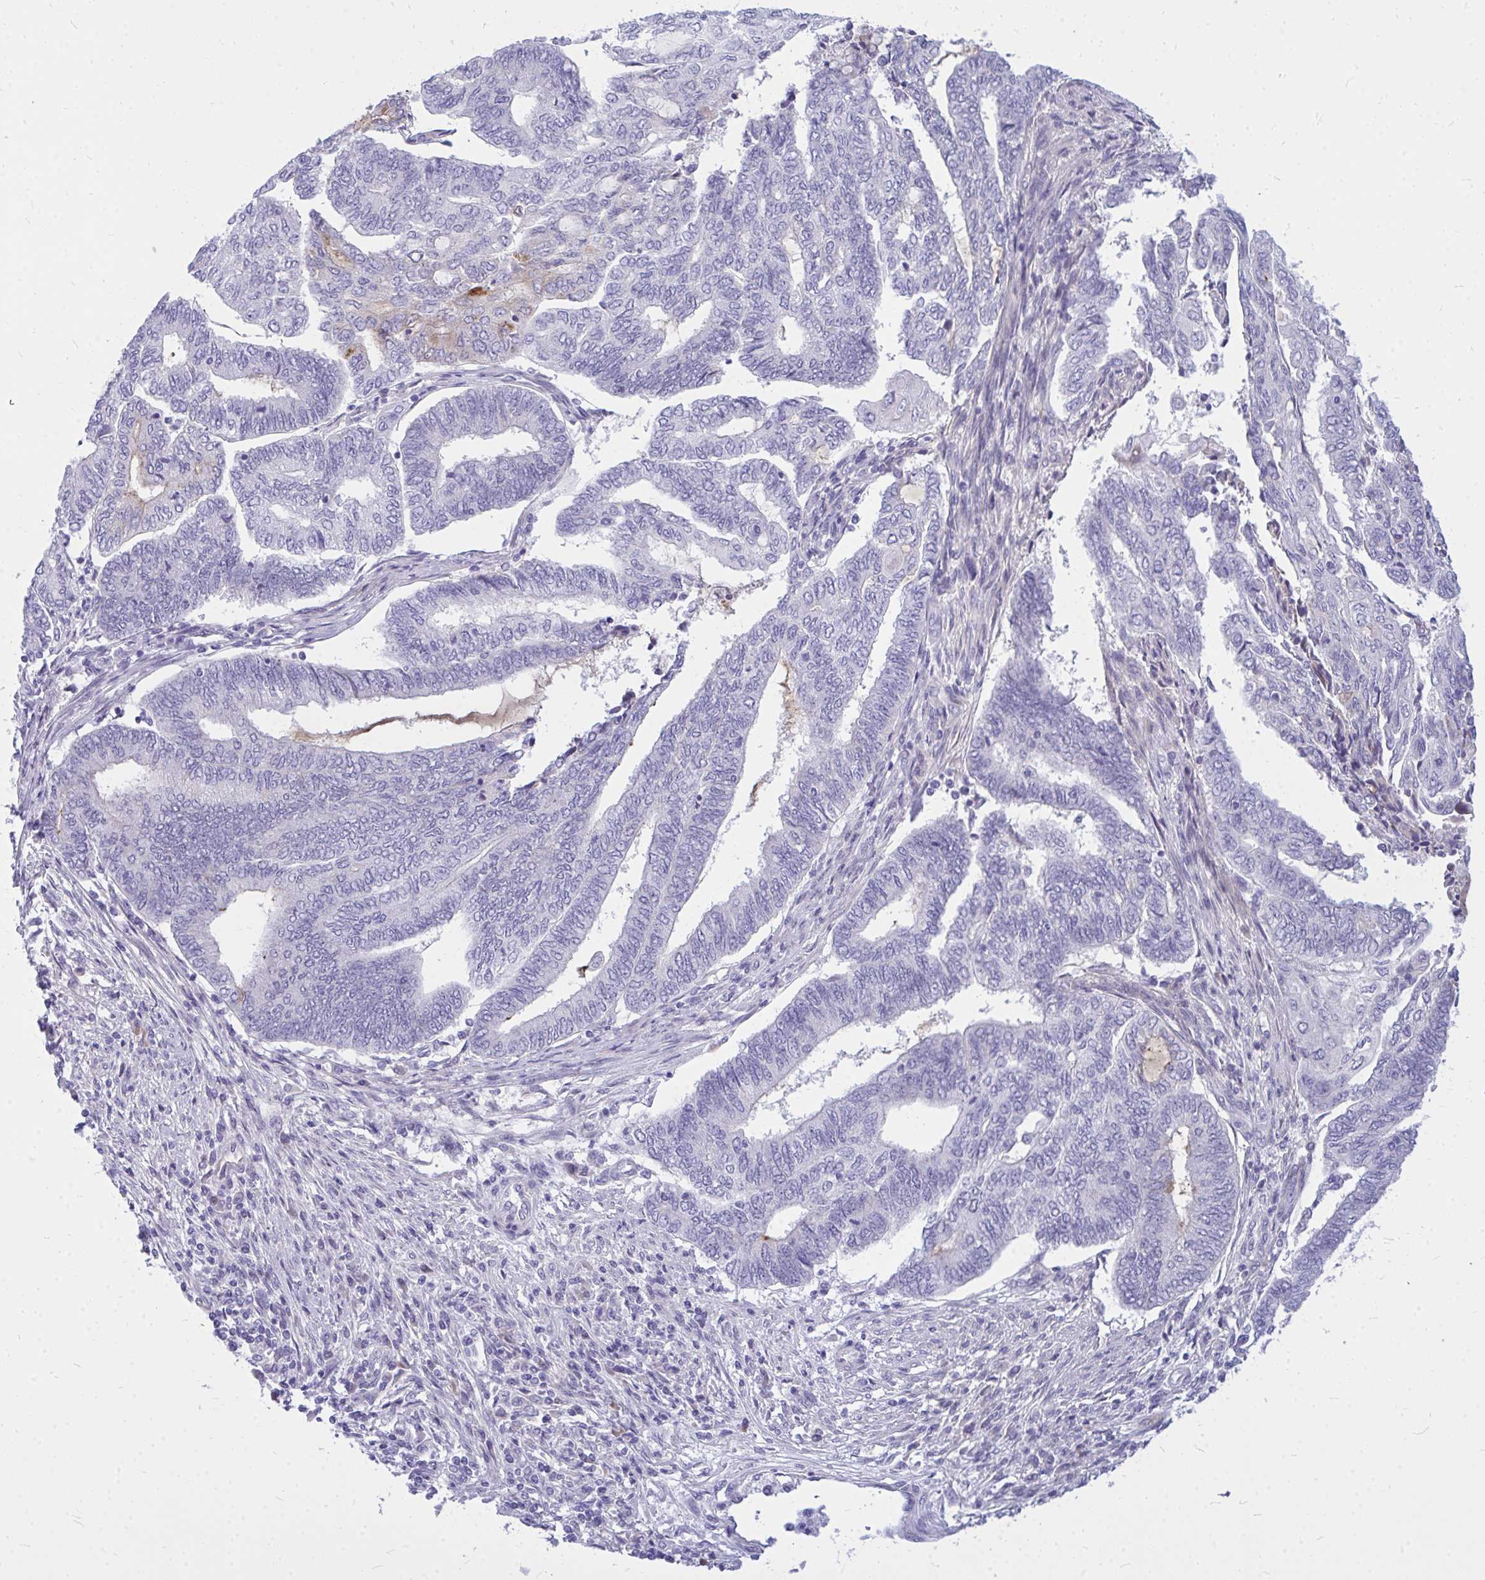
{"staining": {"intensity": "negative", "quantity": "none", "location": "none"}, "tissue": "endometrial cancer", "cell_type": "Tumor cells", "image_type": "cancer", "snomed": [{"axis": "morphology", "description": "Adenocarcinoma, NOS"}, {"axis": "topography", "description": "Uterus"}, {"axis": "topography", "description": "Endometrium"}], "caption": "Photomicrograph shows no significant protein positivity in tumor cells of adenocarcinoma (endometrial). (Brightfield microscopy of DAB IHC at high magnification).", "gene": "ZSCAN25", "patient": {"sex": "female", "age": 70}}